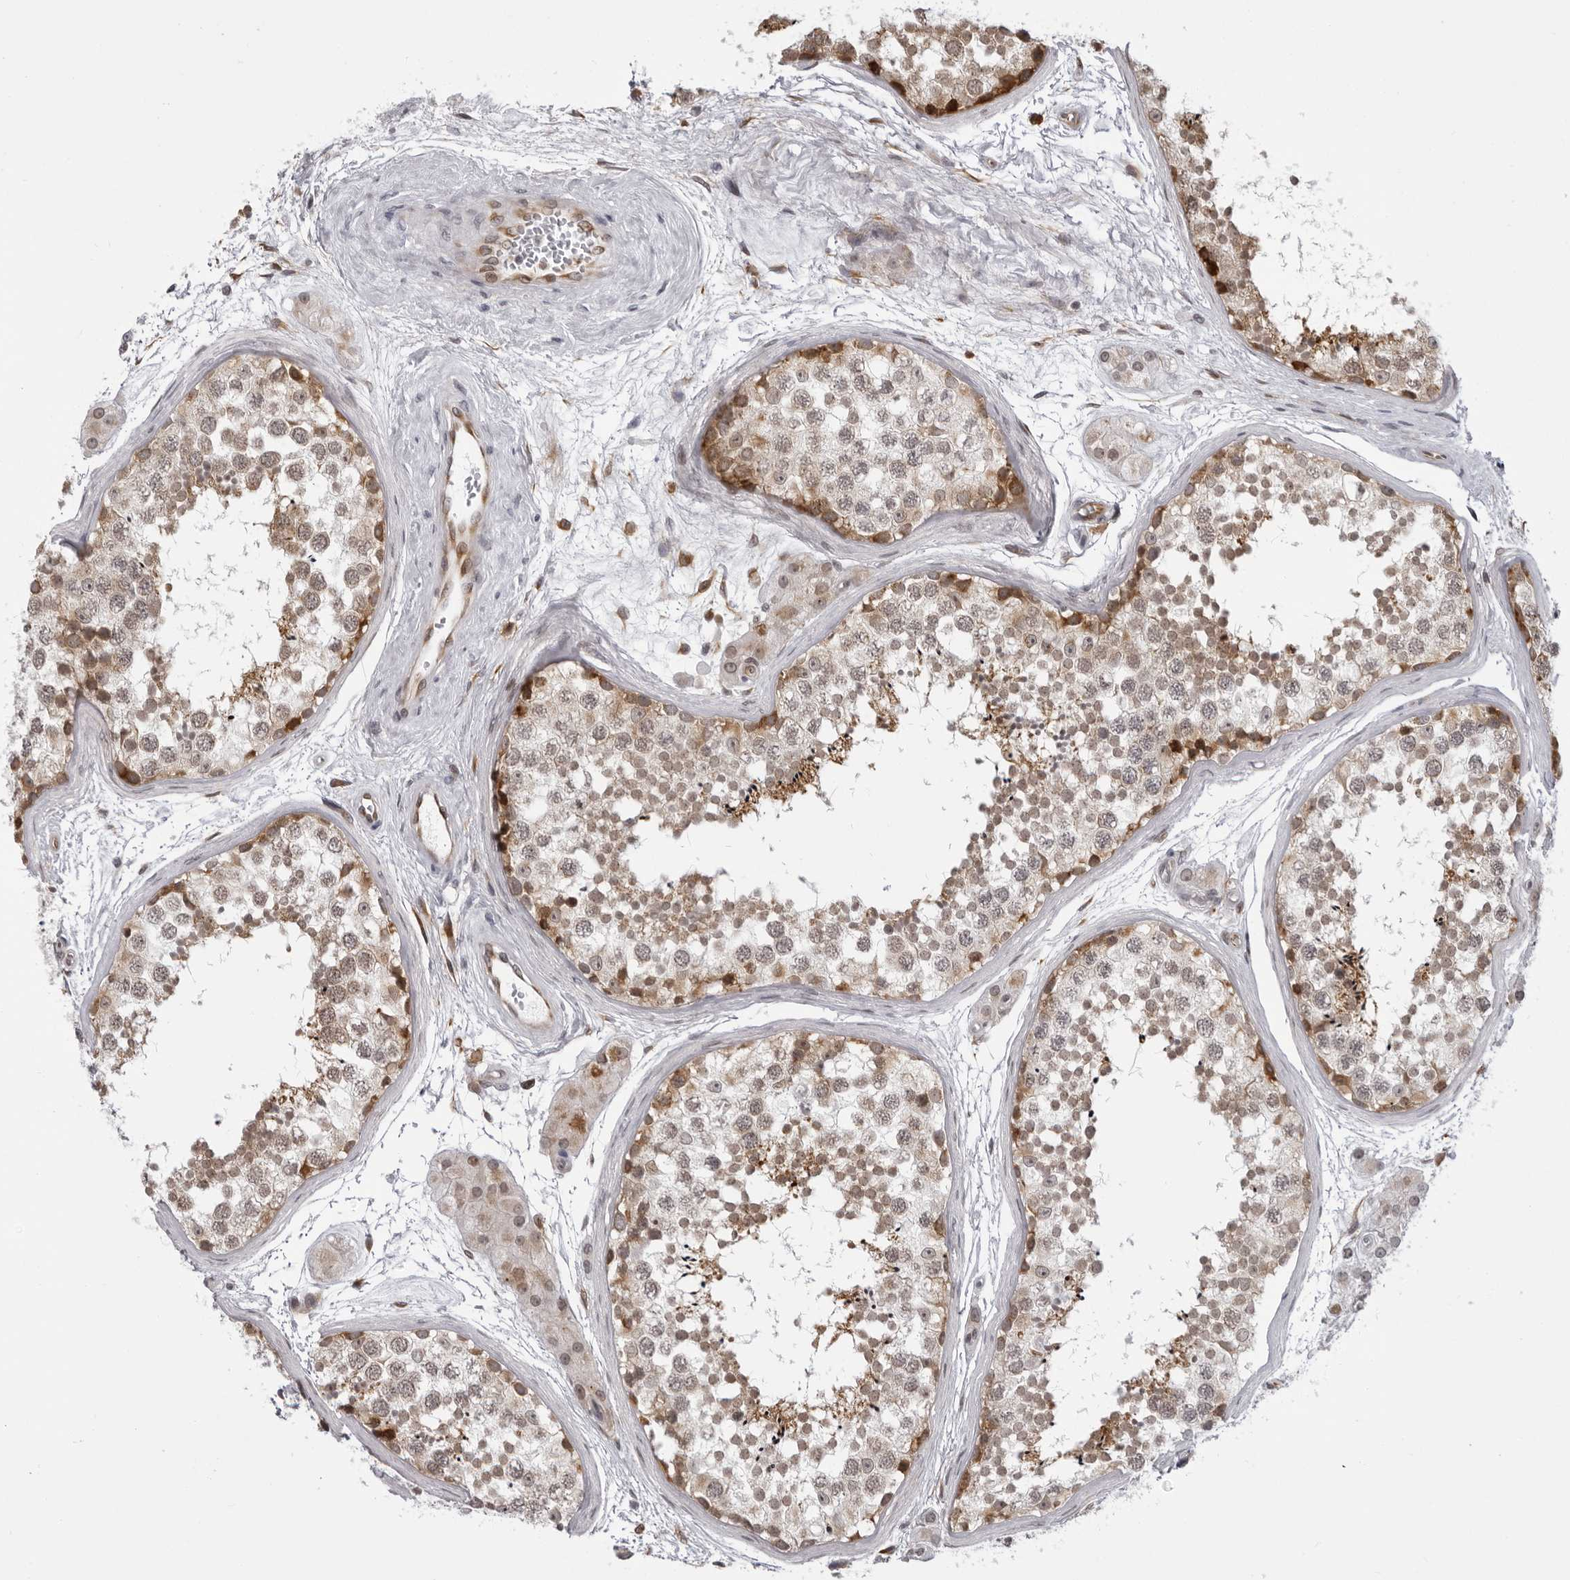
{"staining": {"intensity": "moderate", "quantity": "25%-75%", "location": "cytoplasmic/membranous"}, "tissue": "testis", "cell_type": "Cells in seminiferous ducts", "image_type": "normal", "snomed": [{"axis": "morphology", "description": "Normal tissue, NOS"}, {"axis": "topography", "description": "Testis"}], "caption": "Protein staining exhibits moderate cytoplasmic/membranous staining in approximately 25%-75% of cells in seminiferous ducts in unremarkable testis.", "gene": "GCSAML", "patient": {"sex": "male", "age": 56}}